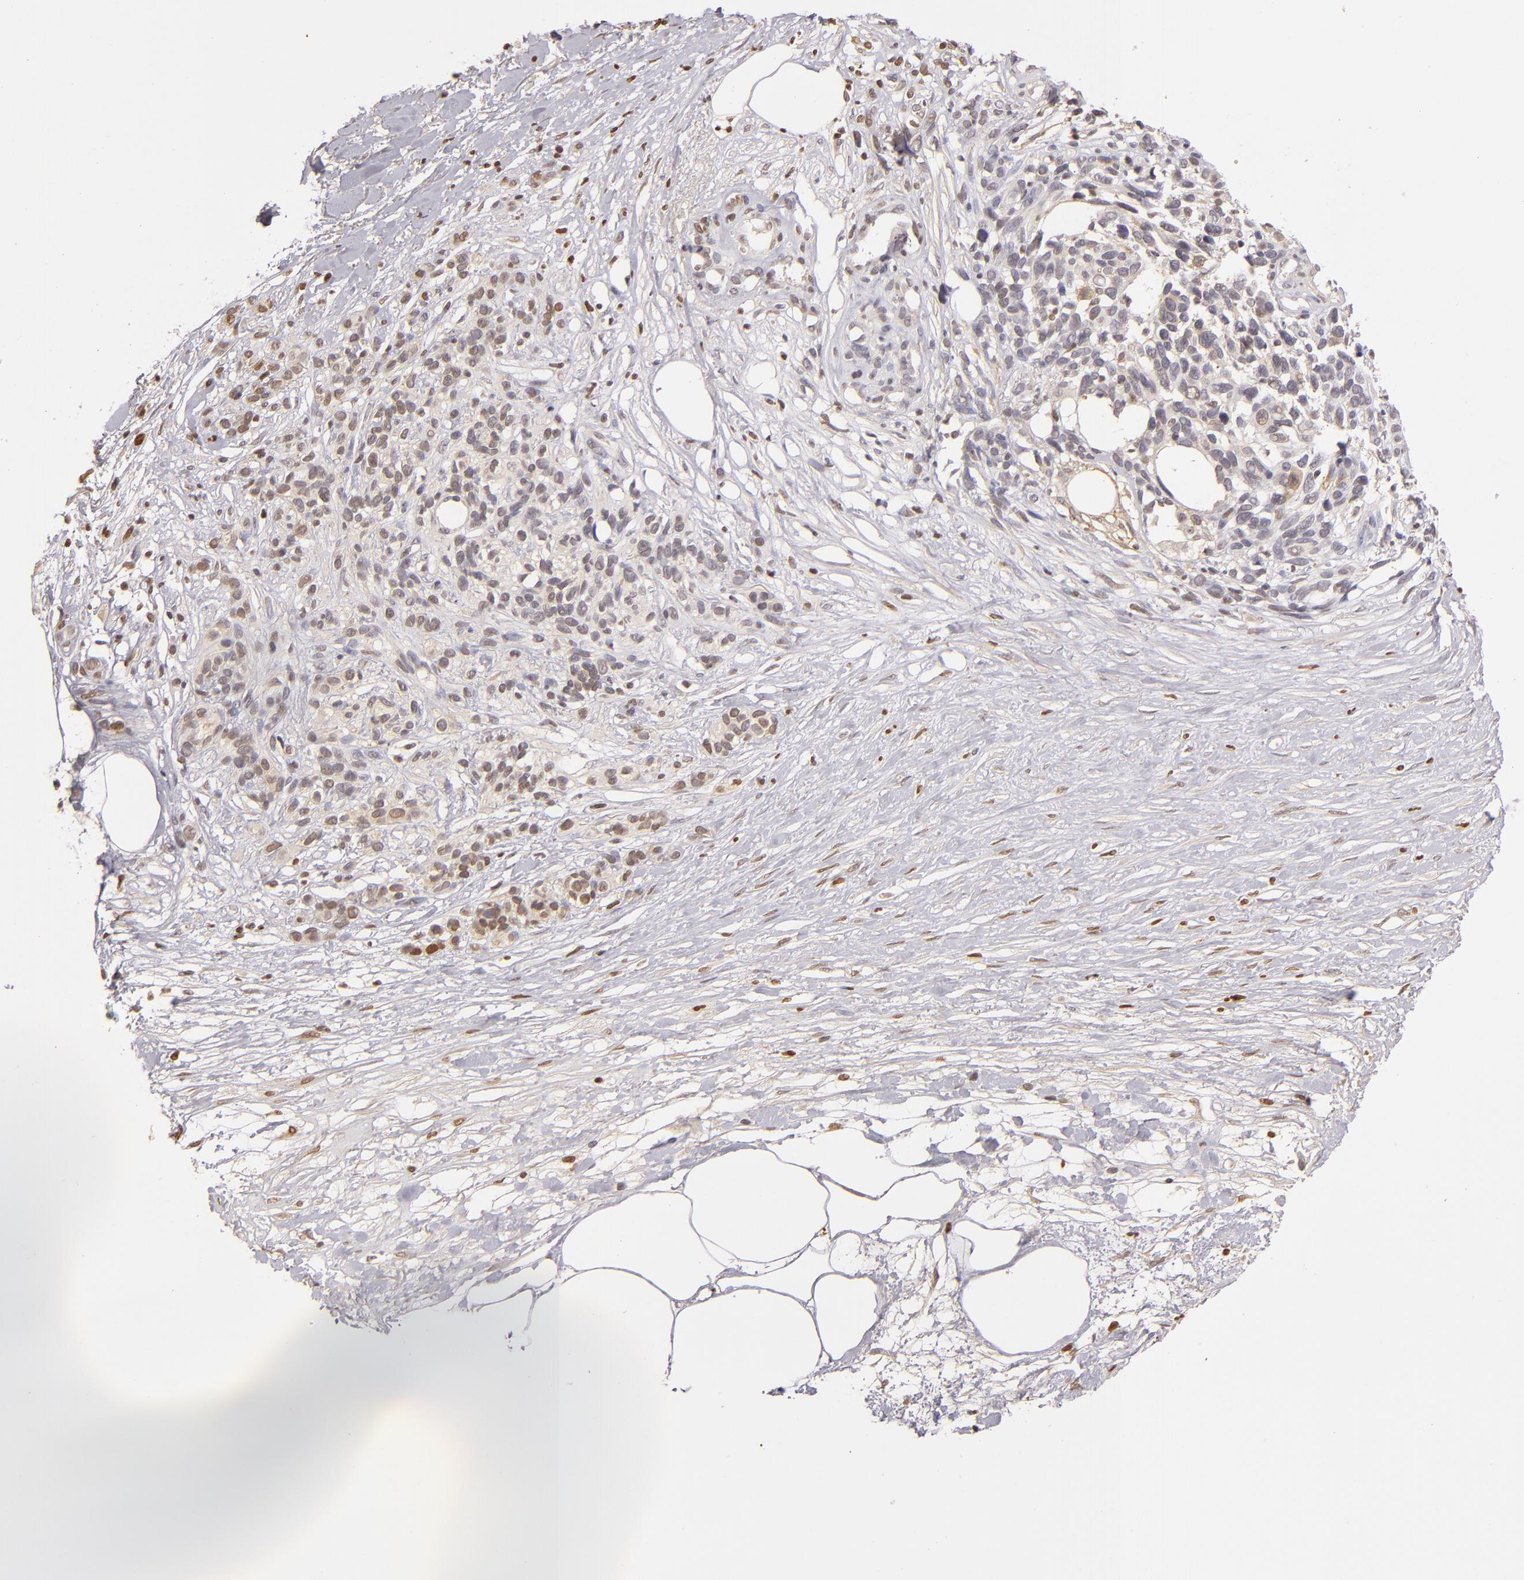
{"staining": {"intensity": "weak", "quantity": ">75%", "location": "cytoplasmic/membranous,nuclear"}, "tissue": "melanoma", "cell_type": "Tumor cells", "image_type": "cancer", "snomed": [{"axis": "morphology", "description": "Malignant melanoma, NOS"}, {"axis": "topography", "description": "Skin"}], "caption": "A brown stain labels weak cytoplasmic/membranous and nuclear positivity of a protein in human melanoma tumor cells.", "gene": "LRG1", "patient": {"sex": "female", "age": 85}}